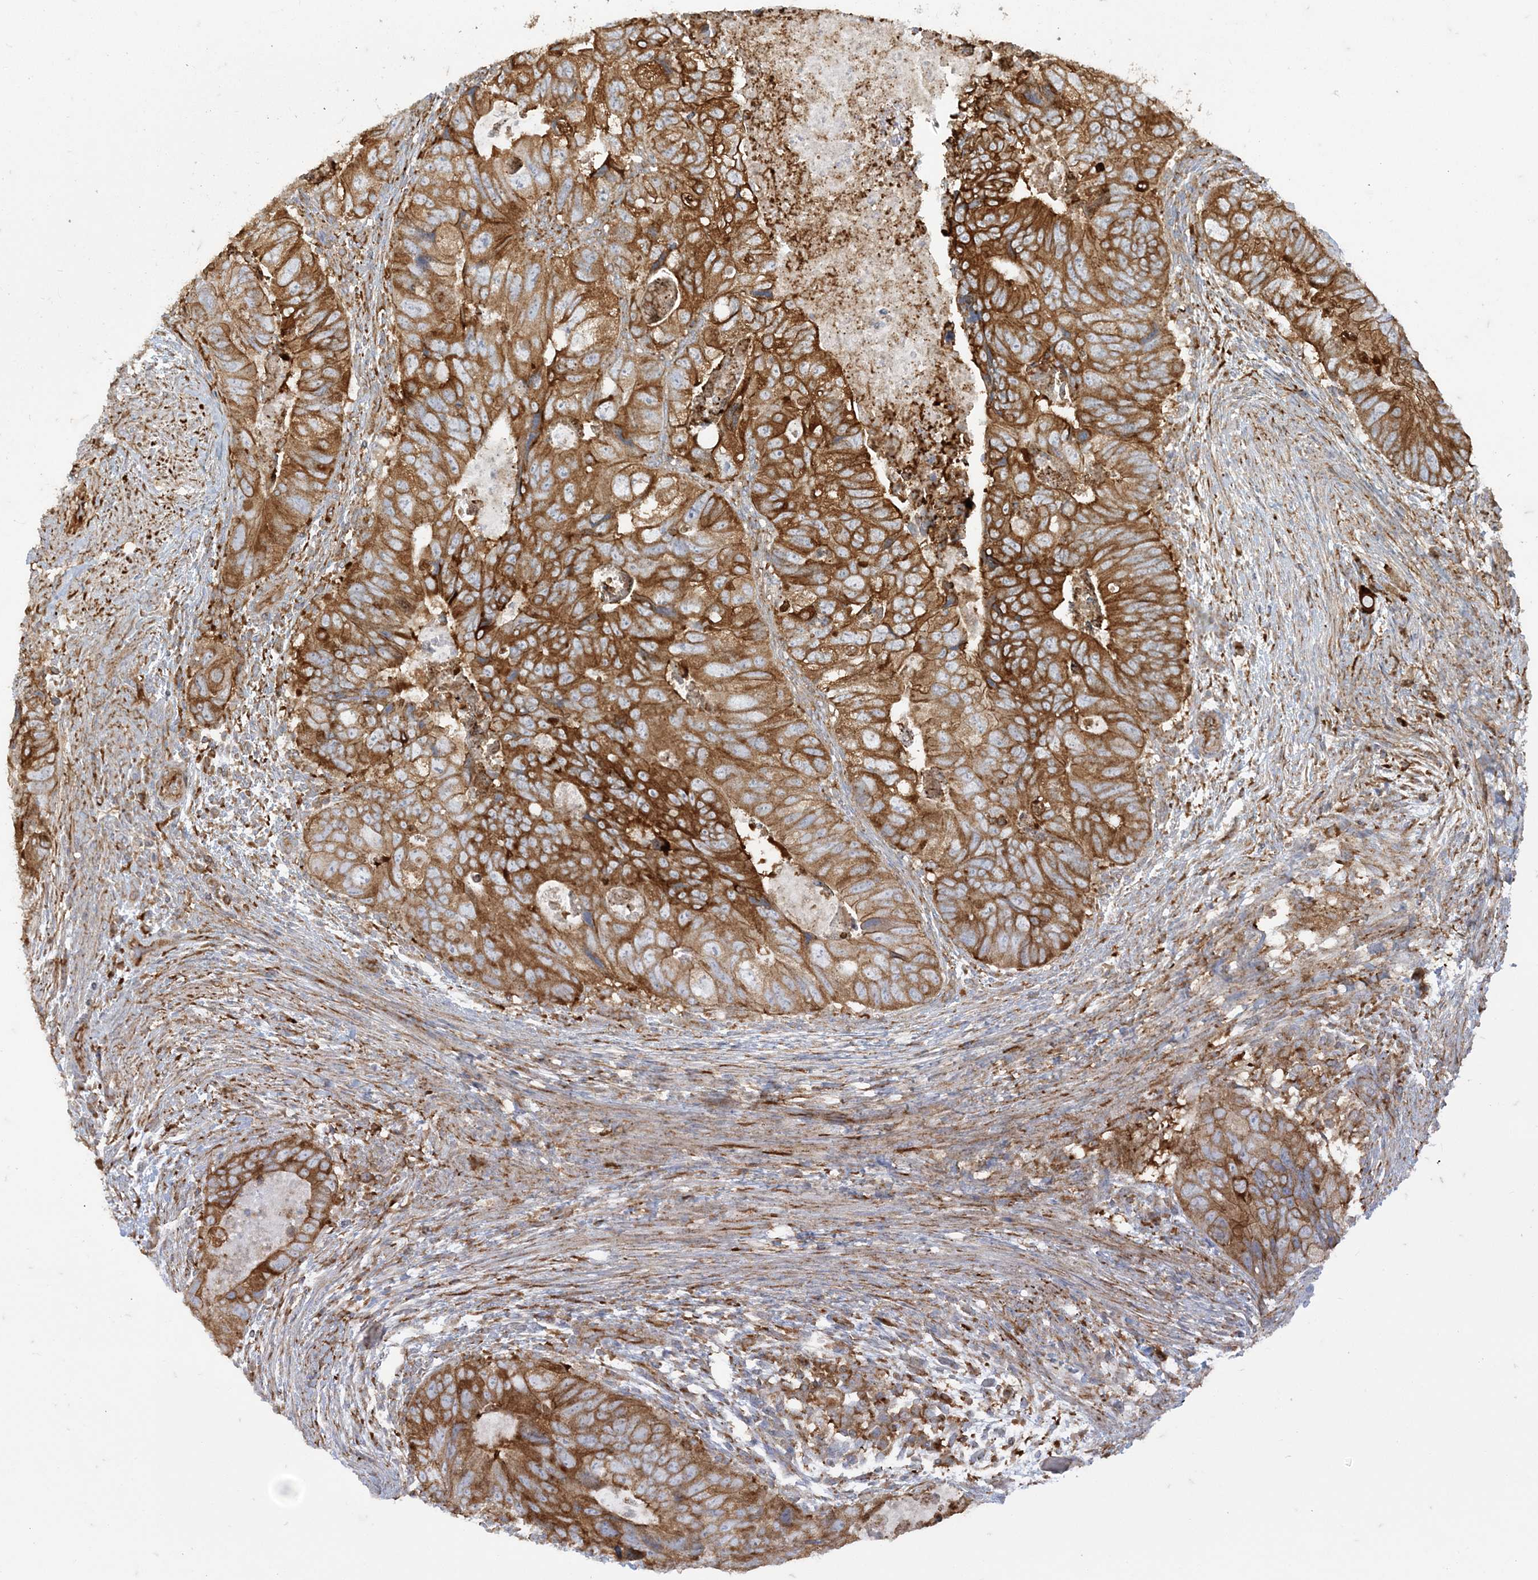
{"staining": {"intensity": "moderate", "quantity": ">75%", "location": "cytoplasmic/membranous"}, "tissue": "colorectal cancer", "cell_type": "Tumor cells", "image_type": "cancer", "snomed": [{"axis": "morphology", "description": "Adenocarcinoma, NOS"}, {"axis": "topography", "description": "Rectum"}], "caption": "Brown immunohistochemical staining in human colorectal adenocarcinoma exhibits moderate cytoplasmic/membranous staining in approximately >75% of tumor cells. (DAB (3,3'-diaminobenzidine) = brown stain, brightfield microscopy at high magnification).", "gene": "DERL3", "patient": {"sex": "male", "age": 63}}